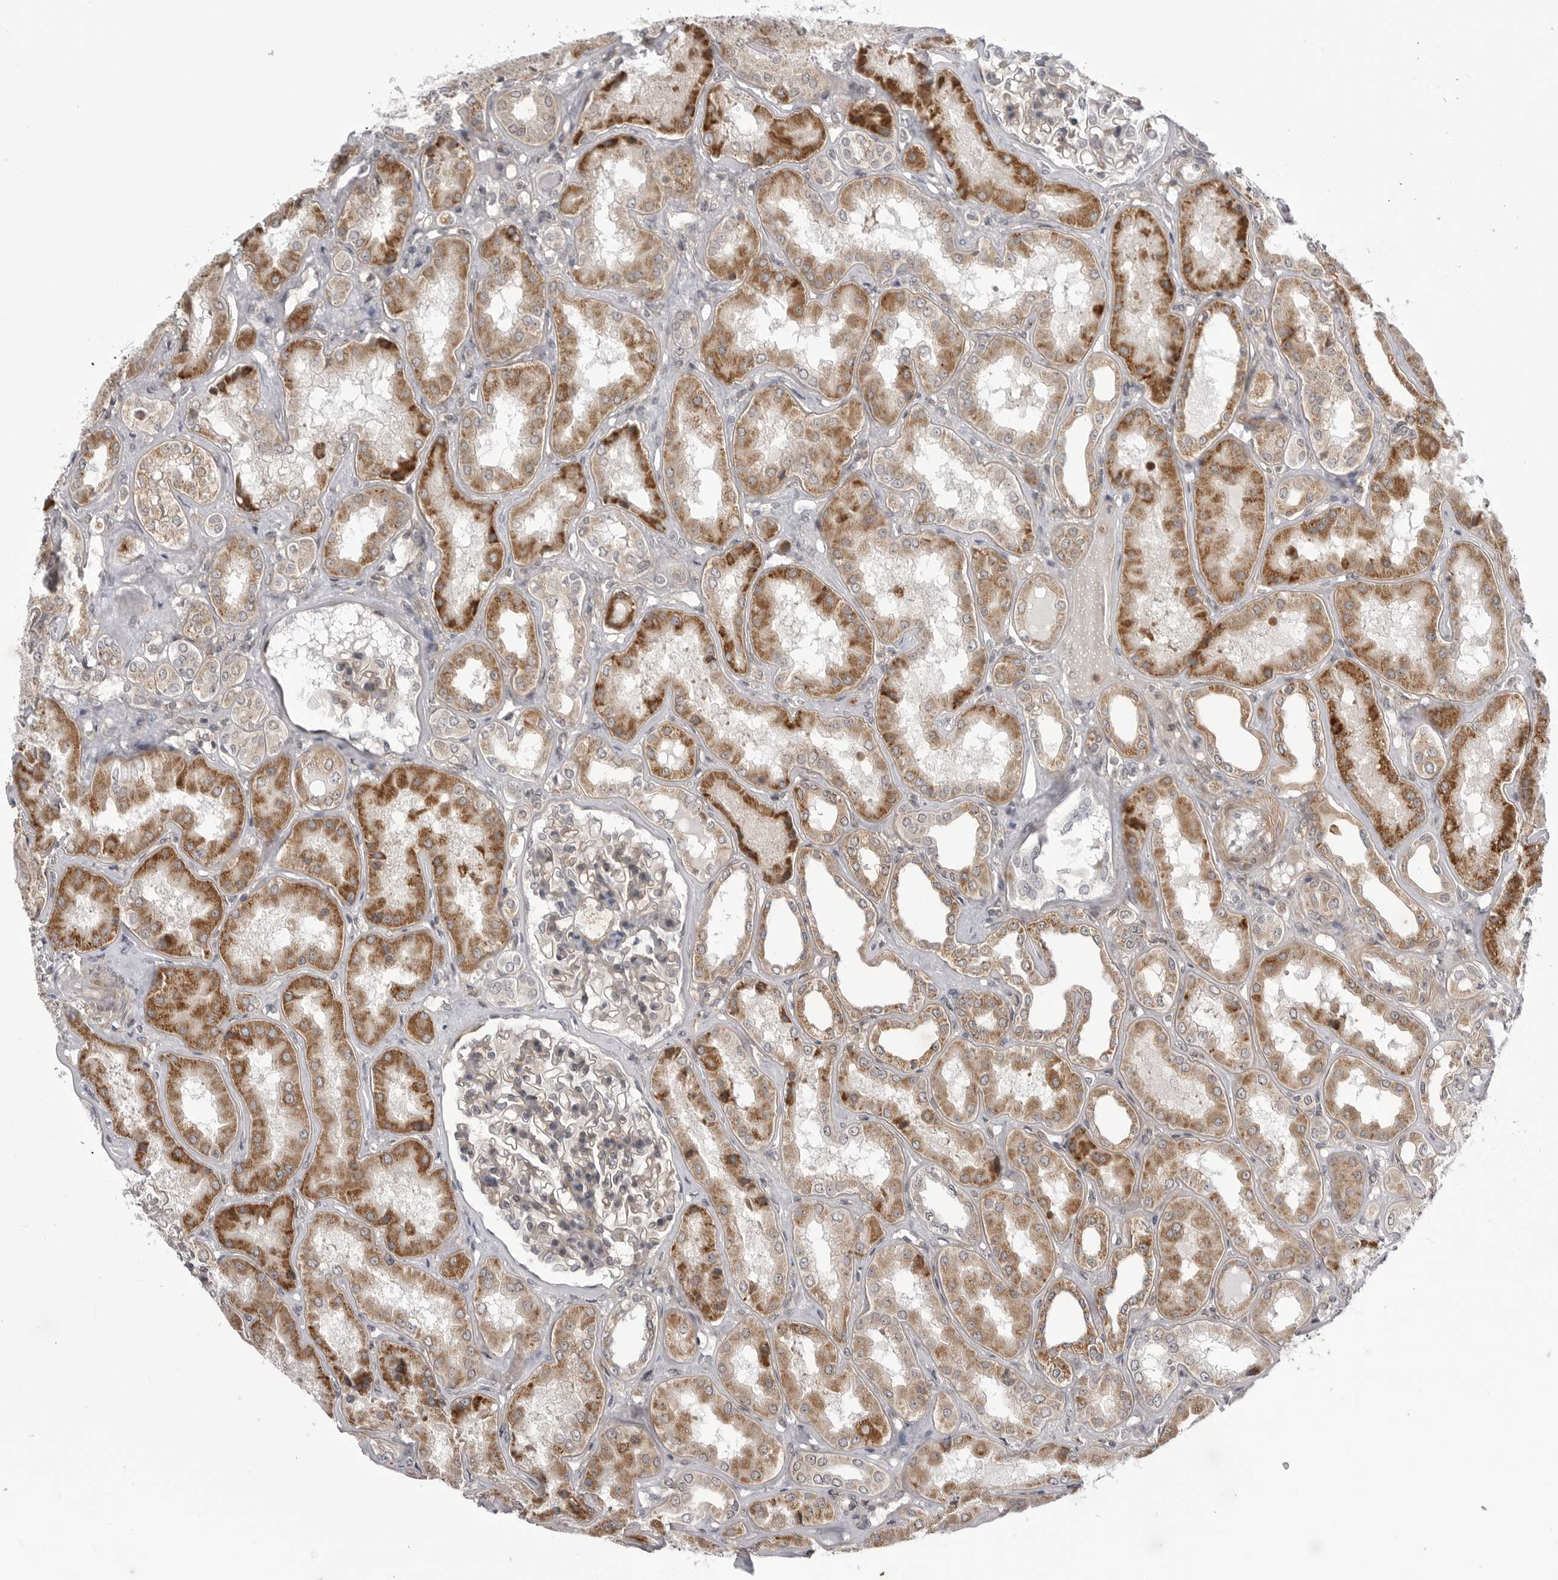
{"staining": {"intensity": "weak", "quantity": "25%-75%", "location": "cytoplasmic/membranous"}, "tissue": "kidney", "cell_type": "Cells in glomeruli", "image_type": "normal", "snomed": [{"axis": "morphology", "description": "Normal tissue, NOS"}, {"axis": "topography", "description": "Kidney"}], "caption": "Cells in glomeruli demonstrate low levels of weak cytoplasmic/membranous staining in about 25%-75% of cells in unremarkable human kidney.", "gene": "CCDC18", "patient": {"sex": "female", "age": 56}}